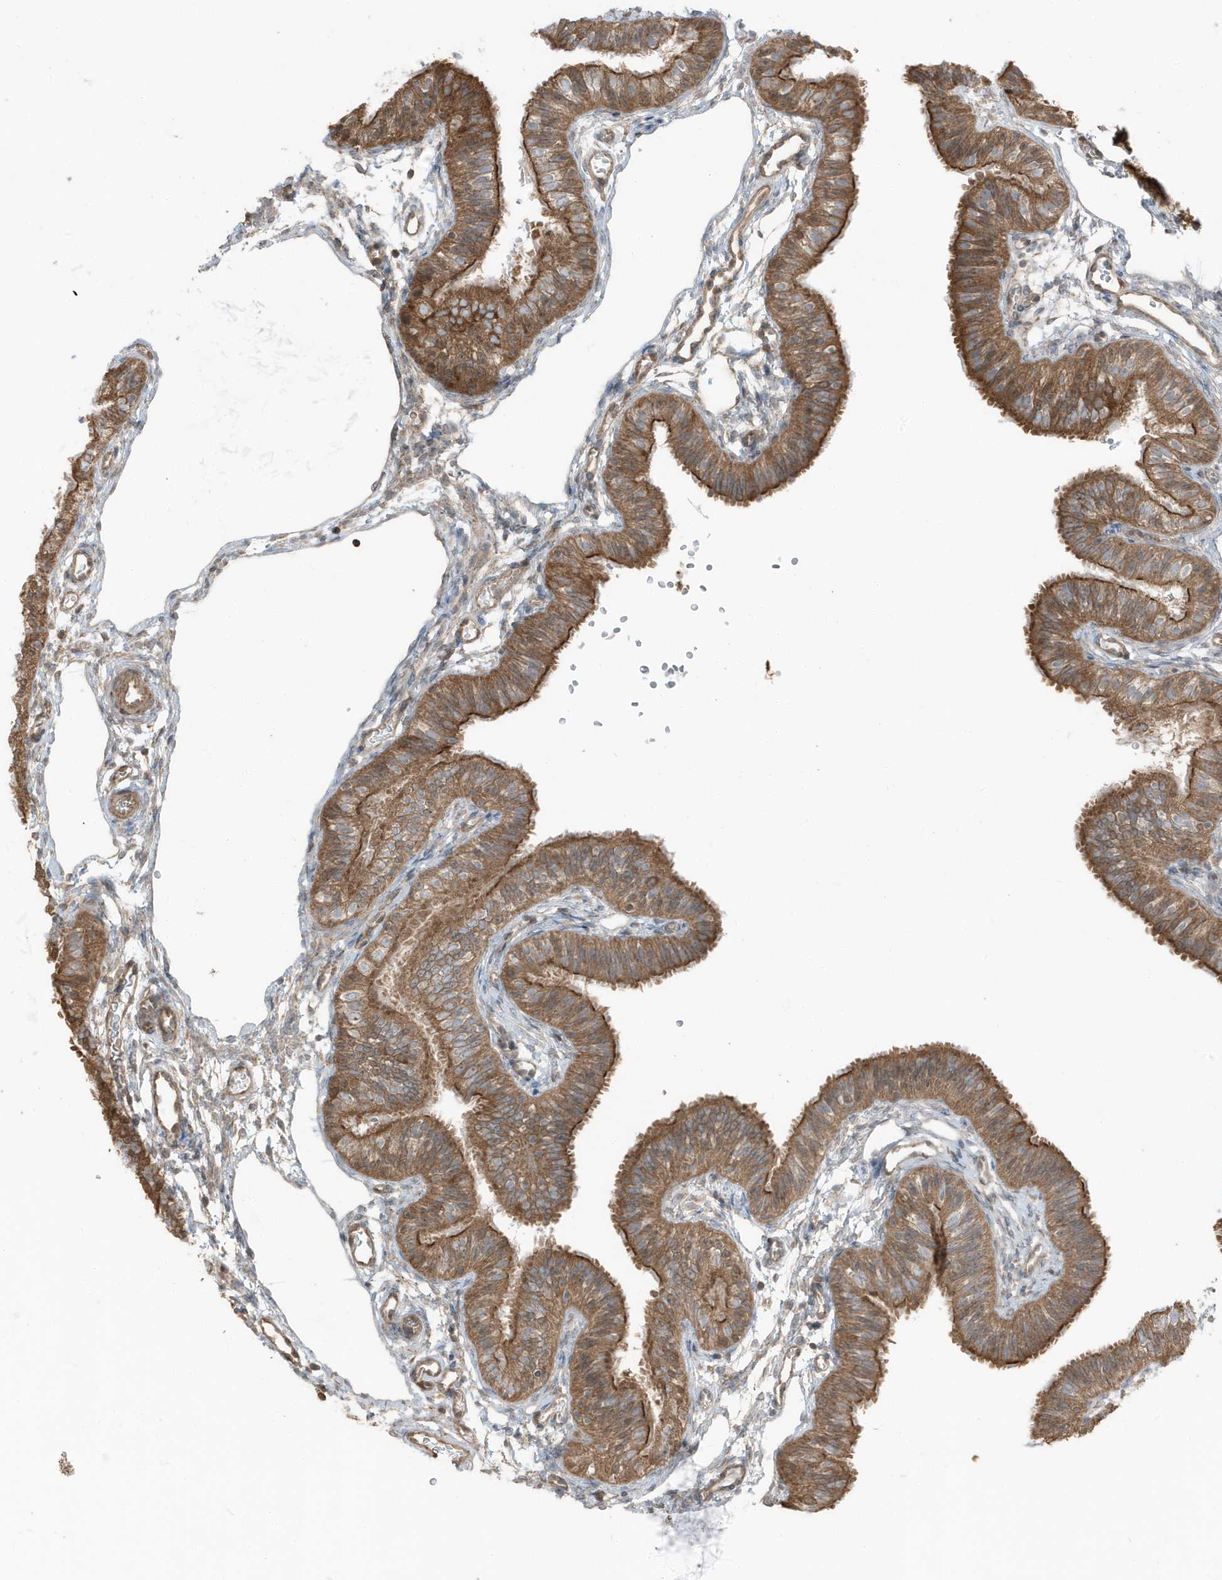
{"staining": {"intensity": "moderate", "quantity": ">75%", "location": "cytoplasmic/membranous"}, "tissue": "fallopian tube", "cell_type": "Glandular cells", "image_type": "normal", "snomed": [{"axis": "morphology", "description": "Normal tissue, NOS"}, {"axis": "topography", "description": "Fallopian tube"}], "caption": "Moderate cytoplasmic/membranous positivity is appreciated in approximately >75% of glandular cells in benign fallopian tube.", "gene": "AZI2", "patient": {"sex": "female", "age": 35}}